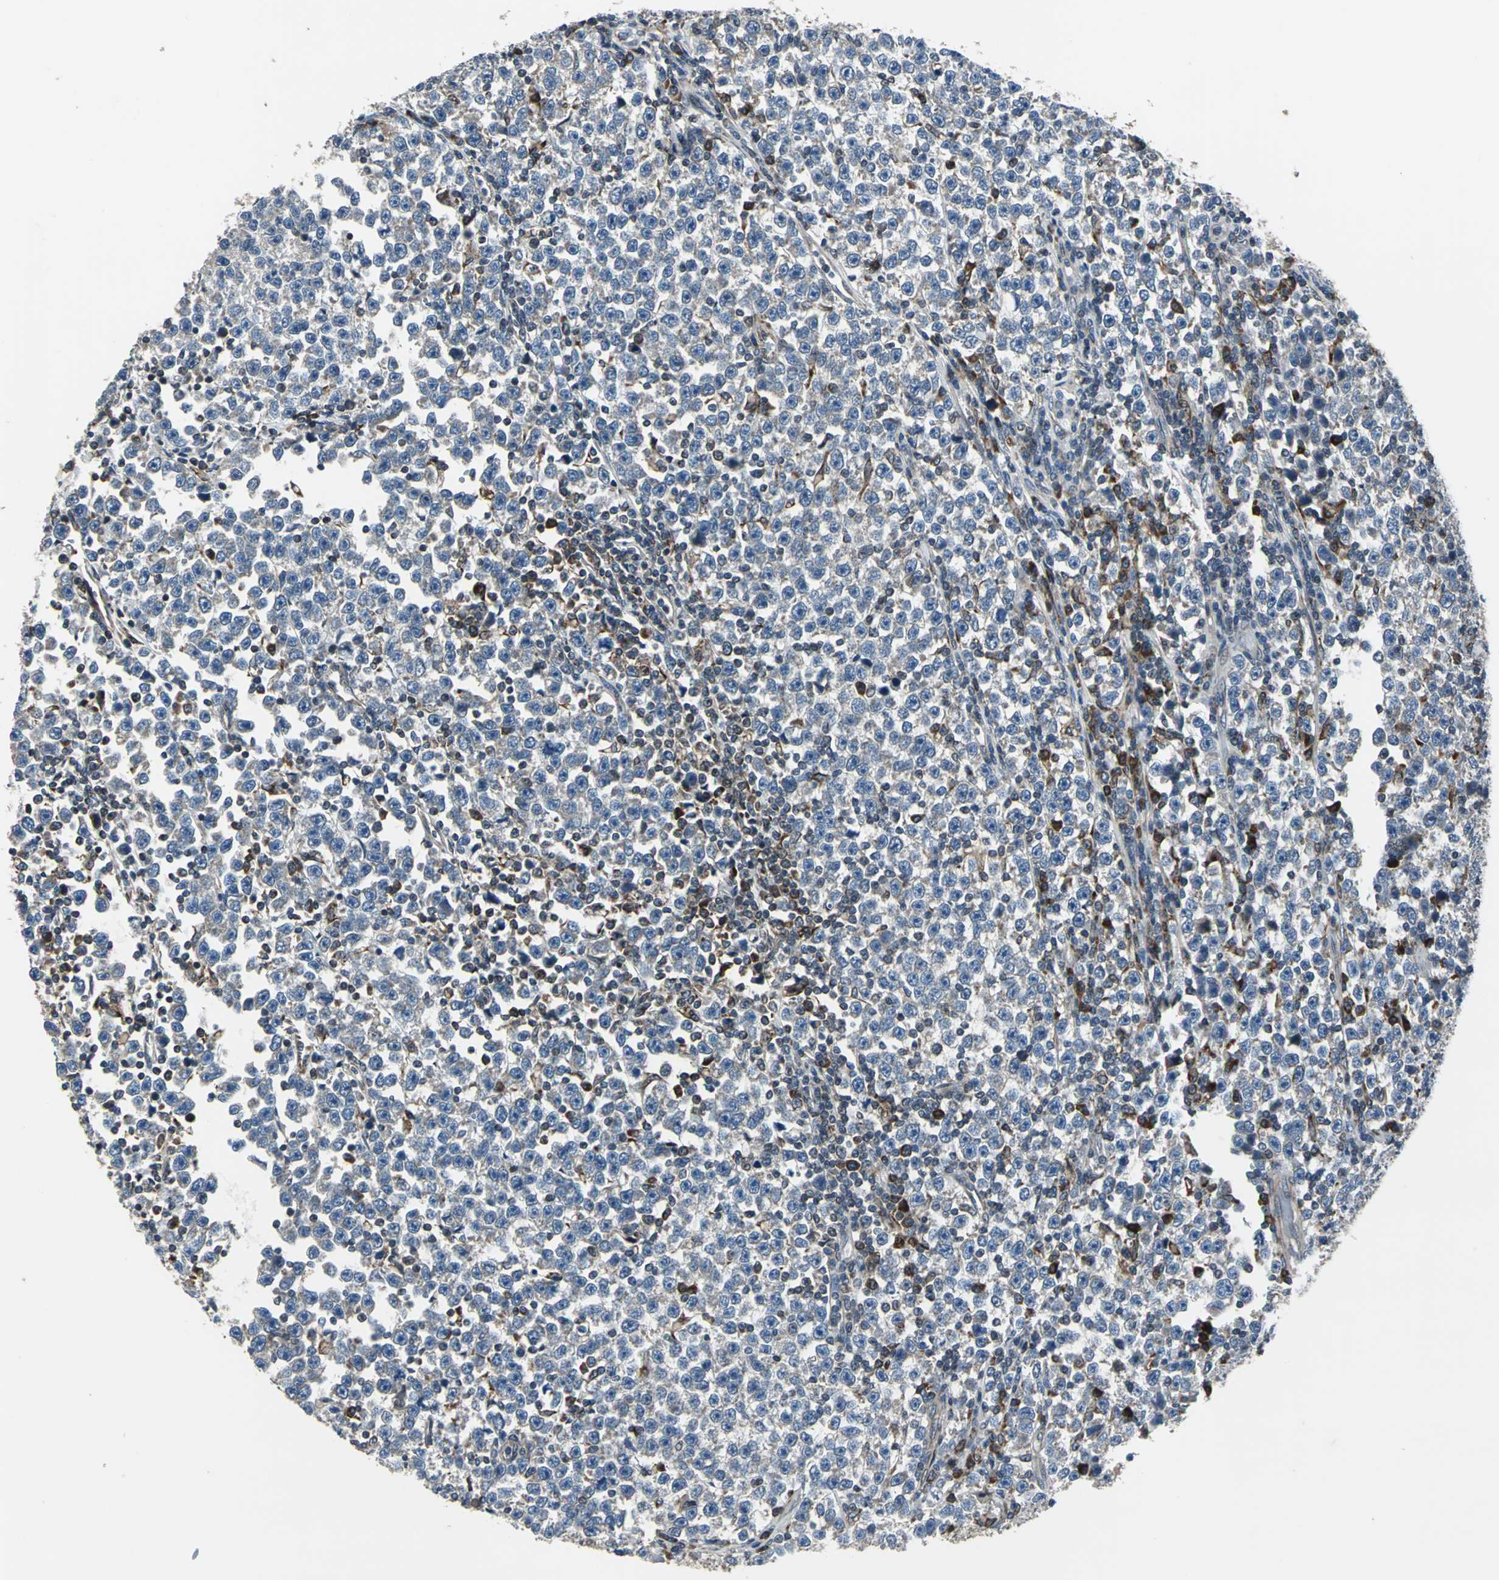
{"staining": {"intensity": "weak", "quantity": "<25%", "location": "cytoplasmic/membranous"}, "tissue": "testis cancer", "cell_type": "Tumor cells", "image_type": "cancer", "snomed": [{"axis": "morphology", "description": "Seminoma, NOS"}, {"axis": "topography", "description": "Testis"}], "caption": "Photomicrograph shows no significant protein positivity in tumor cells of testis cancer (seminoma). (DAB (3,3'-diaminobenzidine) IHC, high magnification).", "gene": "HTATIP2", "patient": {"sex": "male", "age": 43}}